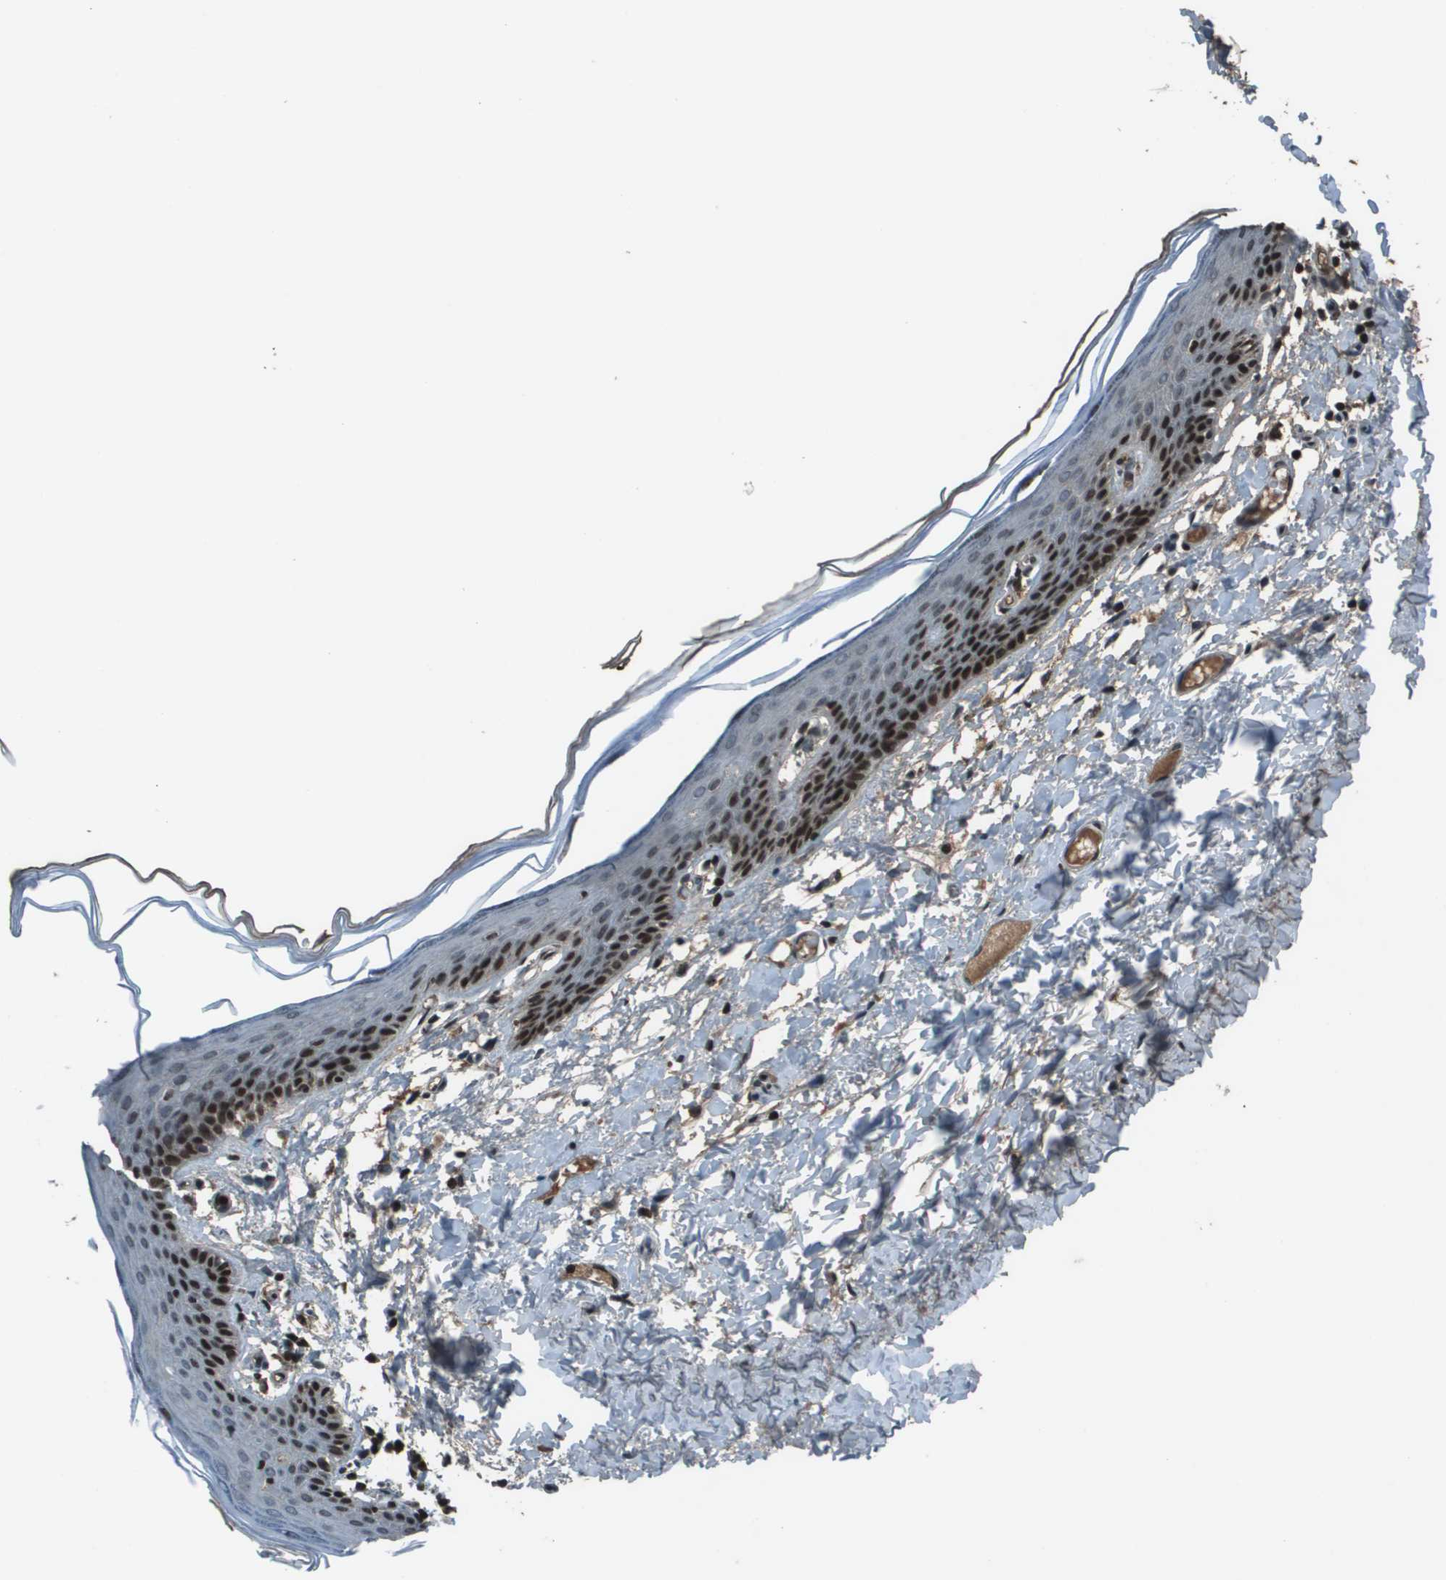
{"staining": {"intensity": "strong", "quantity": "<25%", "location": "nuclear"}, "tissue": "skin", "cell_type": "Epidermal cells", "image_type": "normal", "snomed": [{"axis": "morphology", "description": "Normal tissue, NOS"}, {"axis": "topography", "description": "Vulva"}], "caption": "Protein analysis of unremarkable skin reveals strong nuclear expression in about <25% of epidermal cells.", "gene": "CXCL12", "patient": {"sex": "female", "age": 54}}